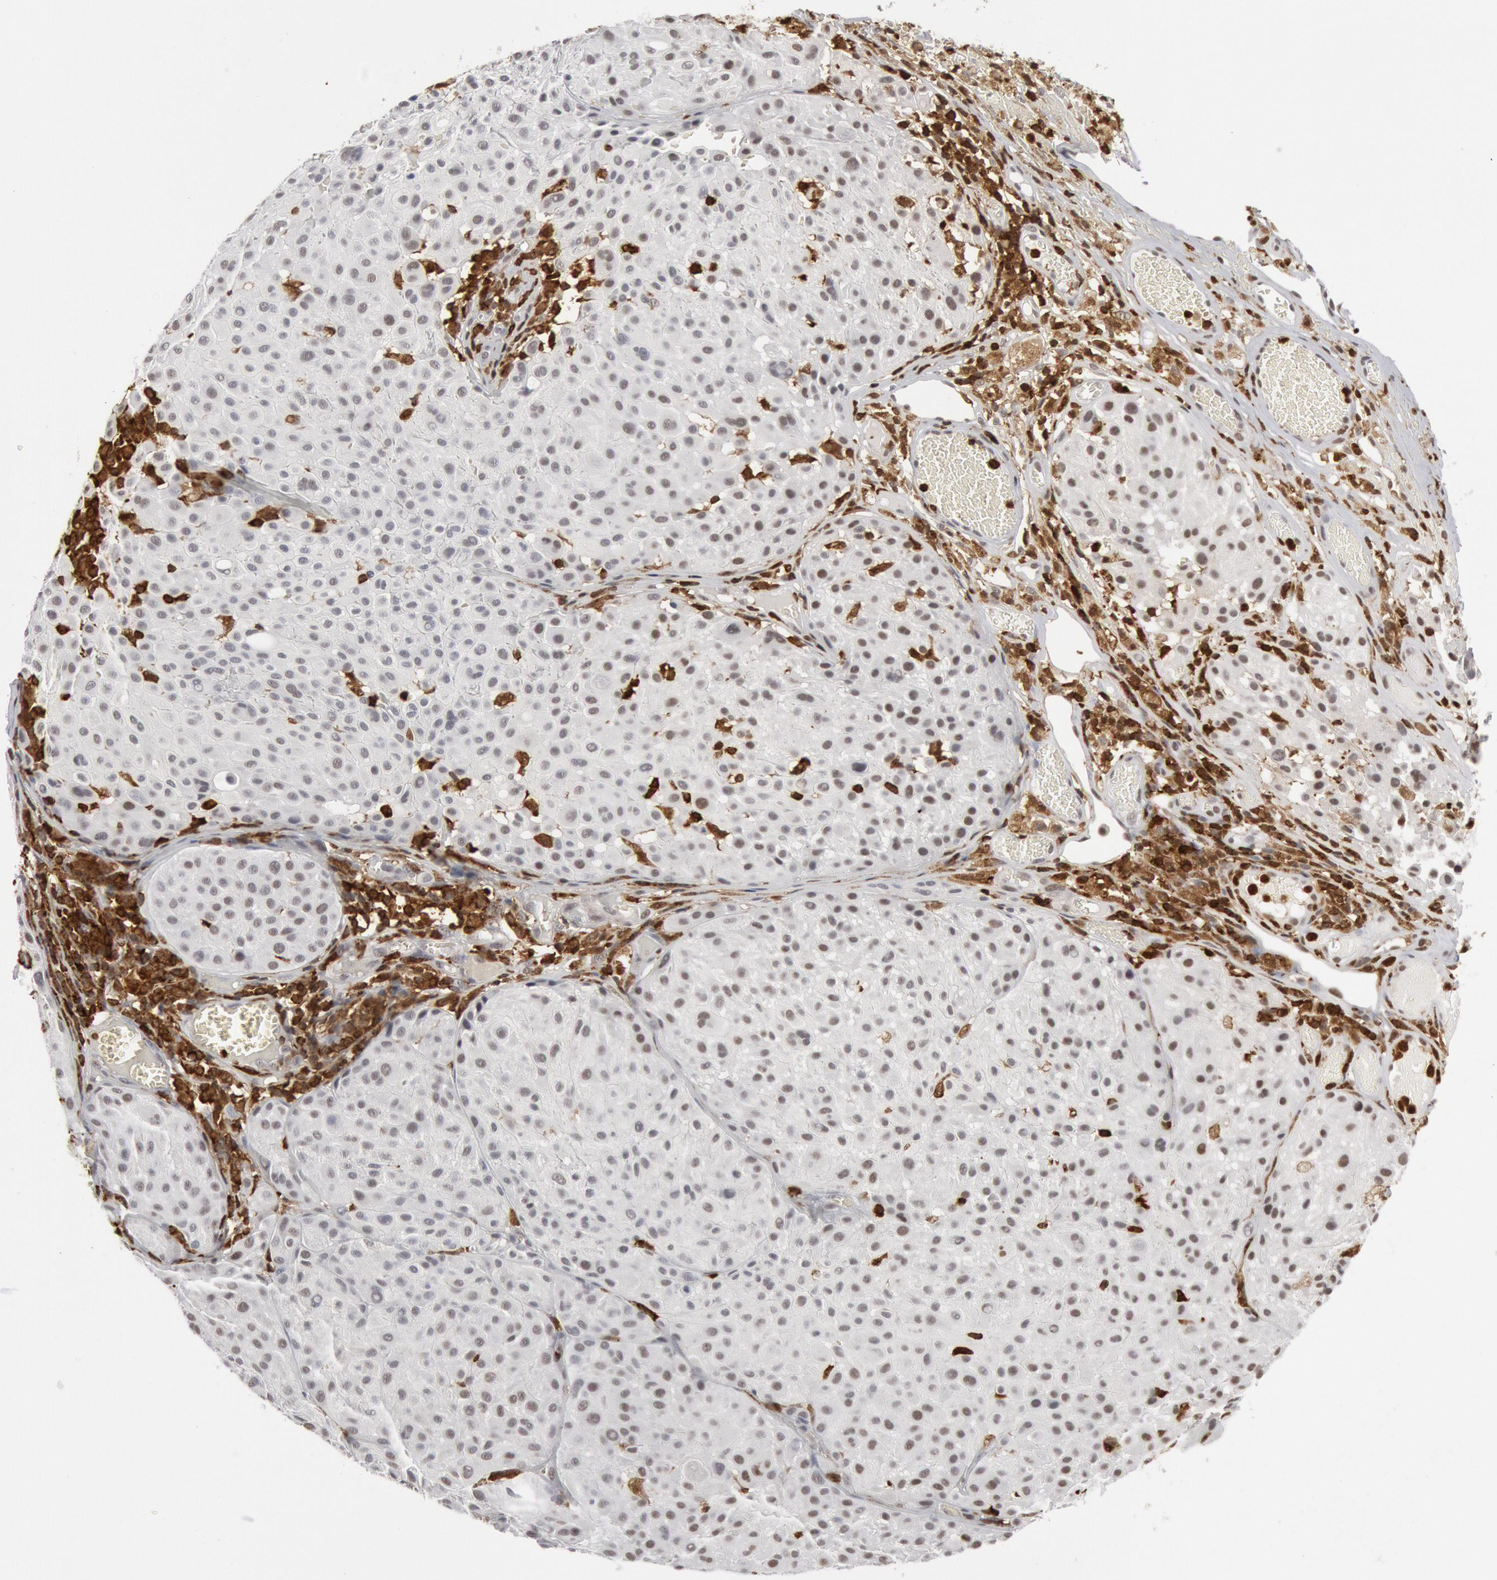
{"staining": {"intensity": "negative", "quantity": "none", "location": "none"}, "tissue": "melanoma", "cell_type": "Tumor cells", "image_type": "cancer", "snomed": [{"axis": "morphology", "description": "Malignant melanoma, NOS"}, {"axis": "topography", "description": "Skin"}], "caption": "The photomicrograph exhibits no significant expression in tumor cells of melanoma.", "gene": "PTPN6", "patient": {"sex": "male", "age": 36}}